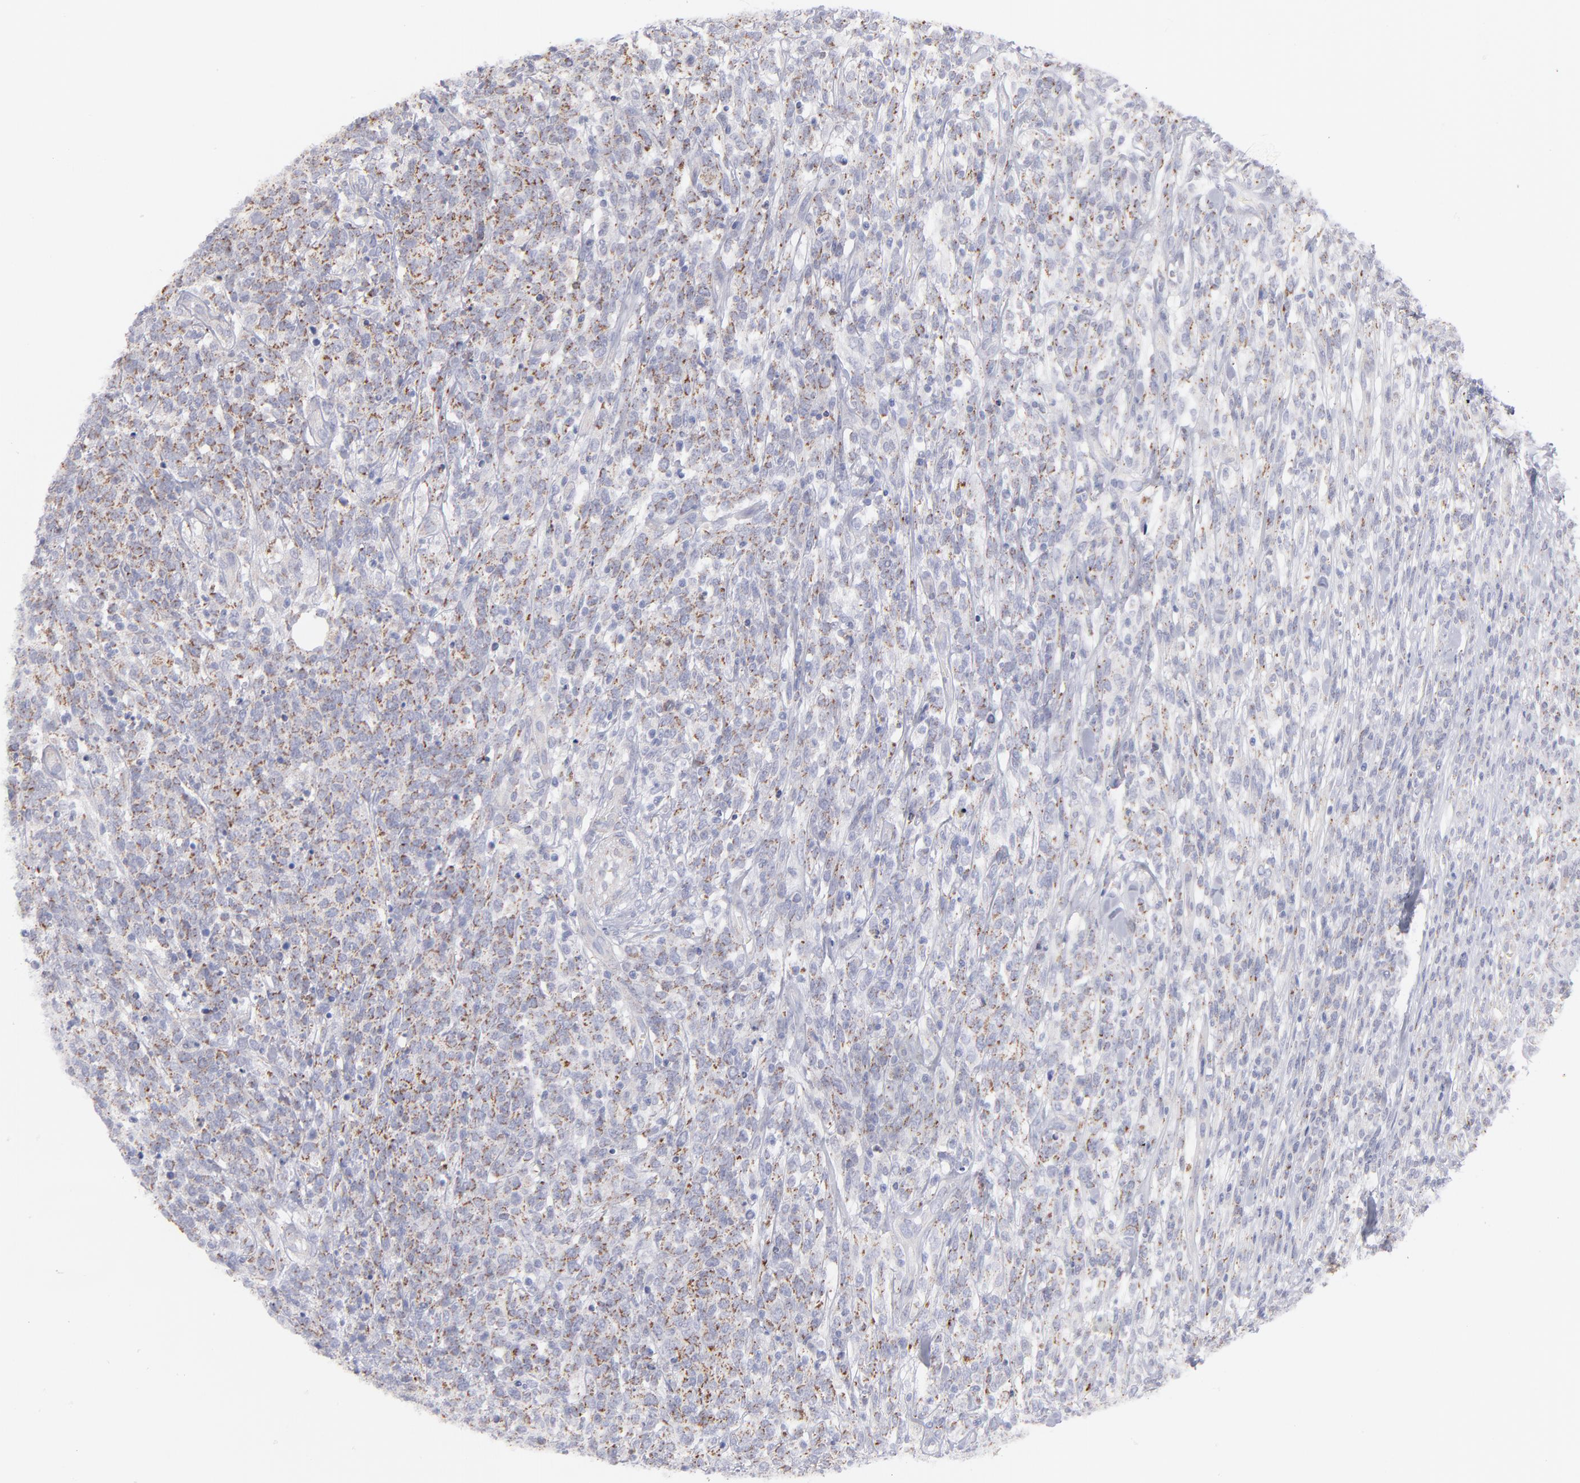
{"staining": {"intensity": "moderate", "quantity": "25%-75%", "location": "cytoplasmic/membranous"}, "tissue": "lymphoma", "cell_type": "Tumor cells", "image_type": "cancer", "snomed": [{"axis": "morphology", "description": "Malignant lymphoma, non-Hodgkin's type, High grade"}, {"axis": "topography", "description": "Lymph node"}], "caption": "Immunohistochemistry (IHC) image of neoplastic tissue: human malignant lymphoma, non-Hodgkin's type (high-grade) stained using immunohistochemistry displays medium levels of moderate protein expression localized specifically in the cytoplasmic/membranous of tumor cells, appearing as a cytoplasmic/membranous brown color.", "gene": "MTHFD2", "patient": {"sex": "female", "age": 73}}